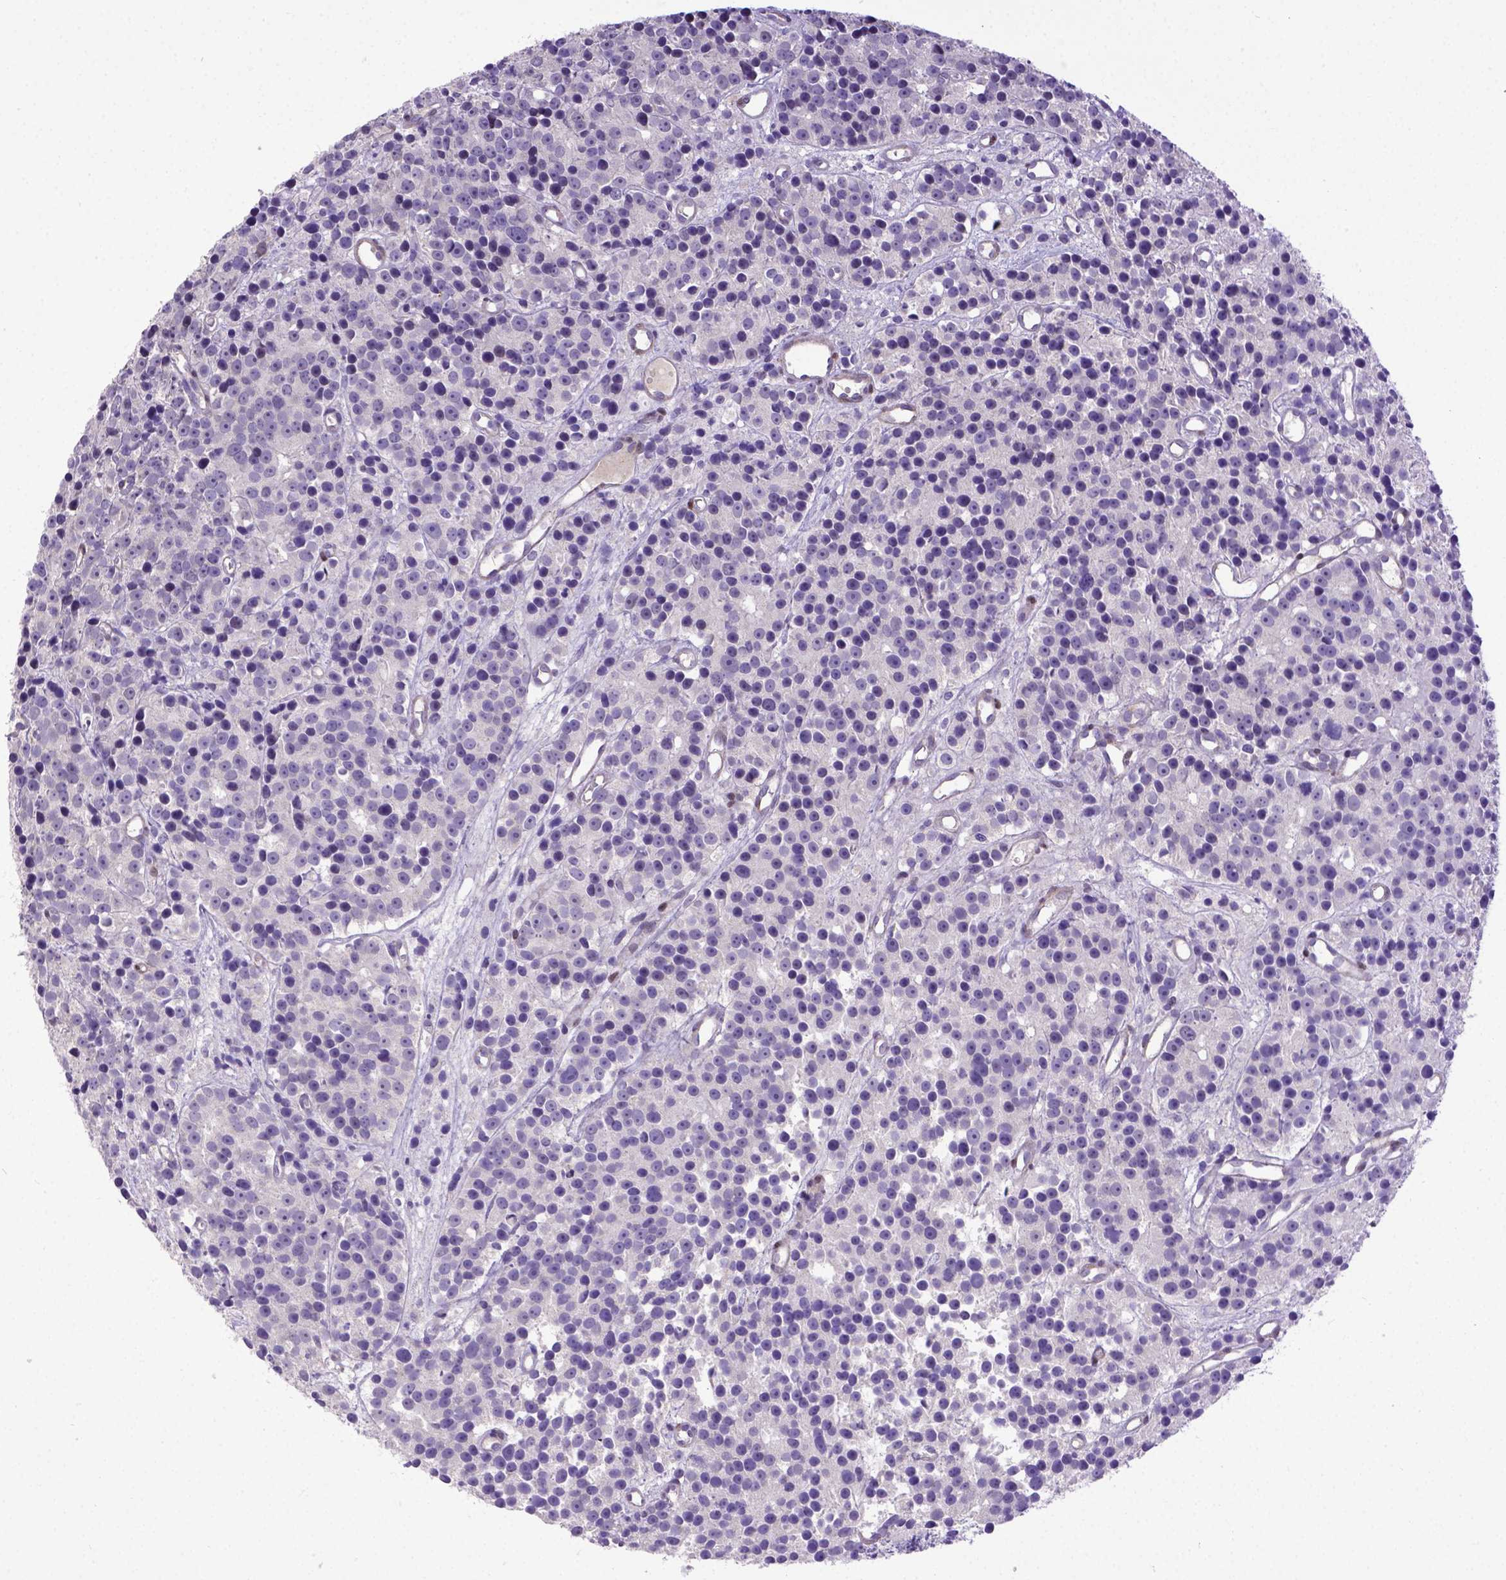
{"staining": {"intensity": "negative", "quantity": "none", "location": "none"}, "tissue": "prostate cancer", "cell_type": "Tumor cells", "image_type": "cancer", "snomed": [{"axis": "morphology", "description": "Adenocarcinoma, High grade"}, {"axis": "topography", "description": "Prostate"}], "caption": "Prostate cancer was stained to show a protein in brown. There is no significant expression in tumor cells.", "gene": "BTN1A1", "patient": {"sex": "male", "age": 77}}